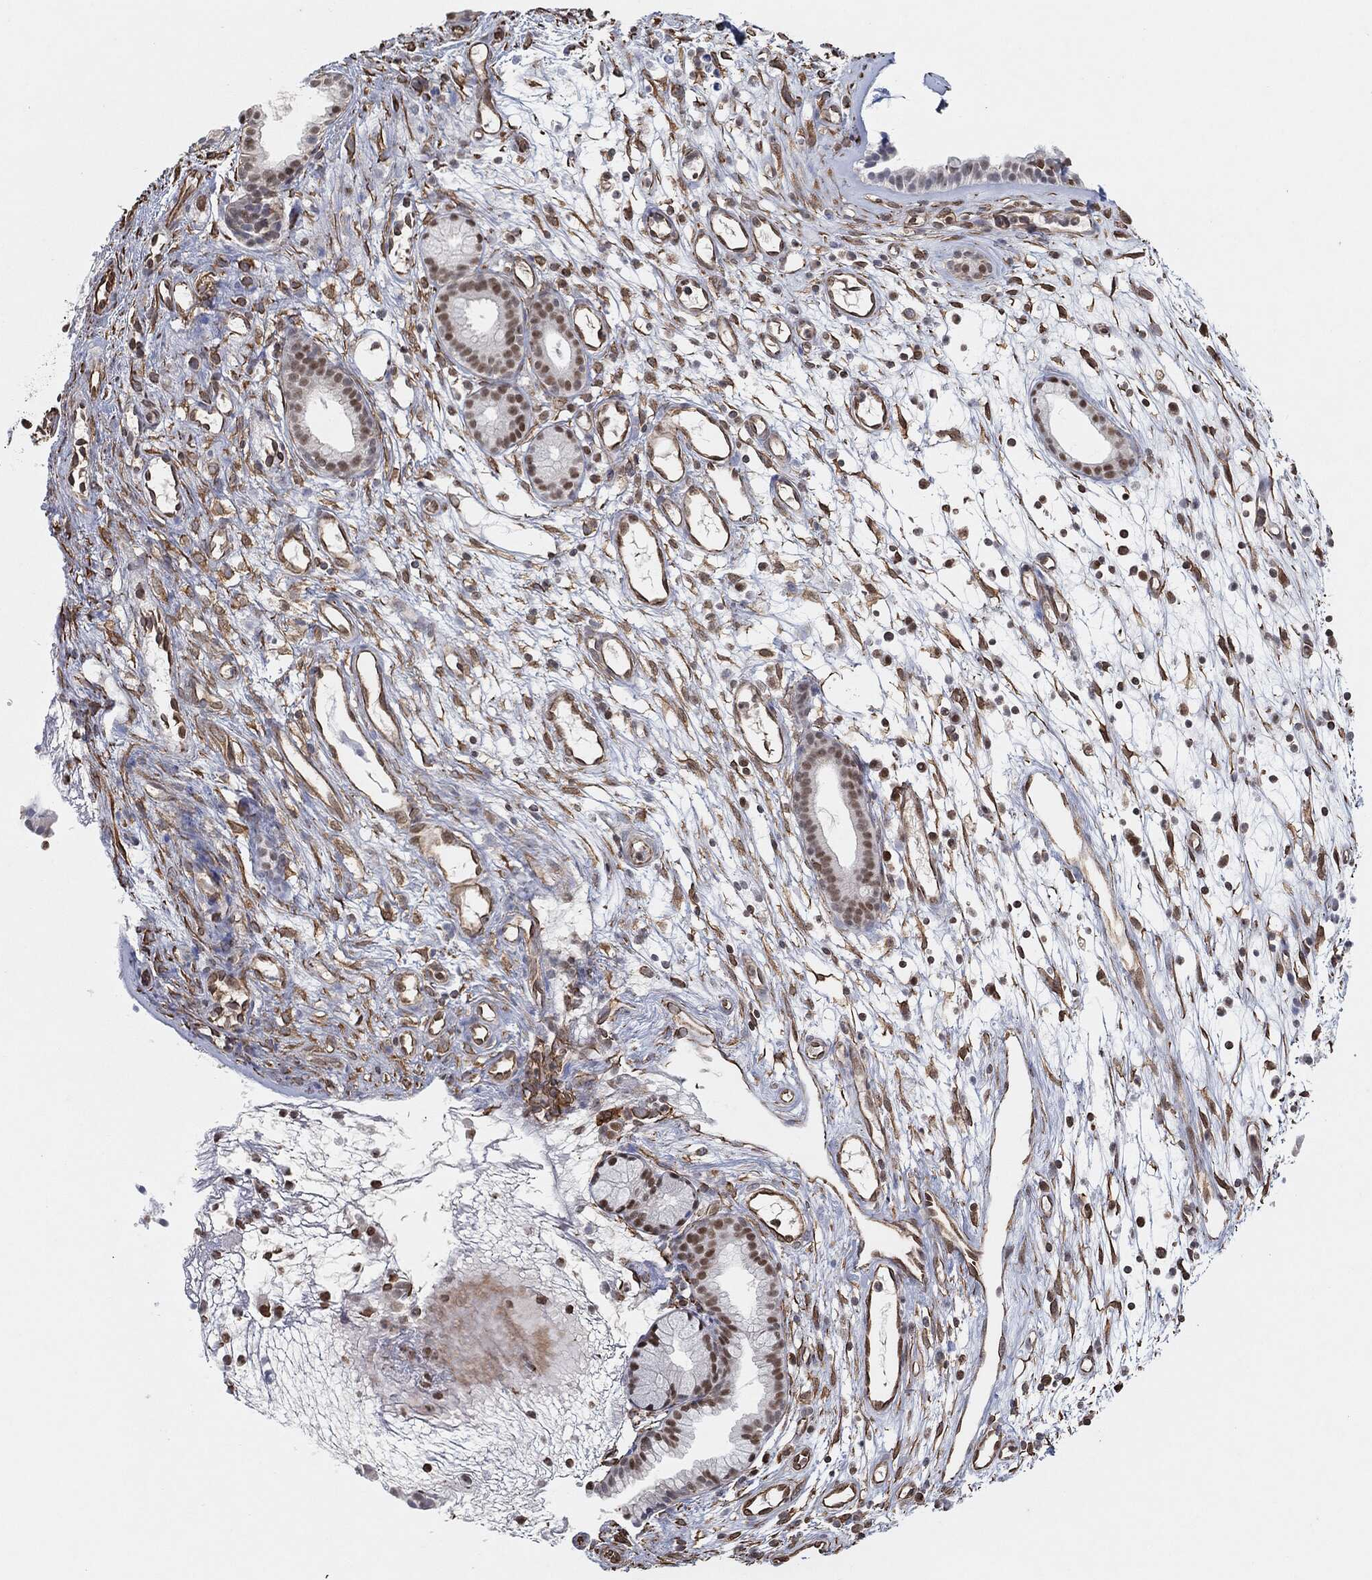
{"staining": {"intensity": "strong", "quantity": "25%-75%", "location": "nuclear"}, "tissue": "nasopharynx", "cell_type": "Respiratory epithelial cells", "image_type": "normal", "snomed": [{"axis": "morphology", "description": "Normal tissue, NOS"}, {"axis": "morphology", "description": "Polyp, NOS"}, {"axis": "topography", "description": "Nasopharynx"}], "caption": "Strong nuclear protein positivity is present in about 25%-75% of respiratory epithelial cells in nasopharynx. Using DAB (brown) and hematoxylin (blue) stains, captured at high magnification using brightfield microscopy.", "gene": "TP53RK", "patient": {"sex": "female", "age": 56}}